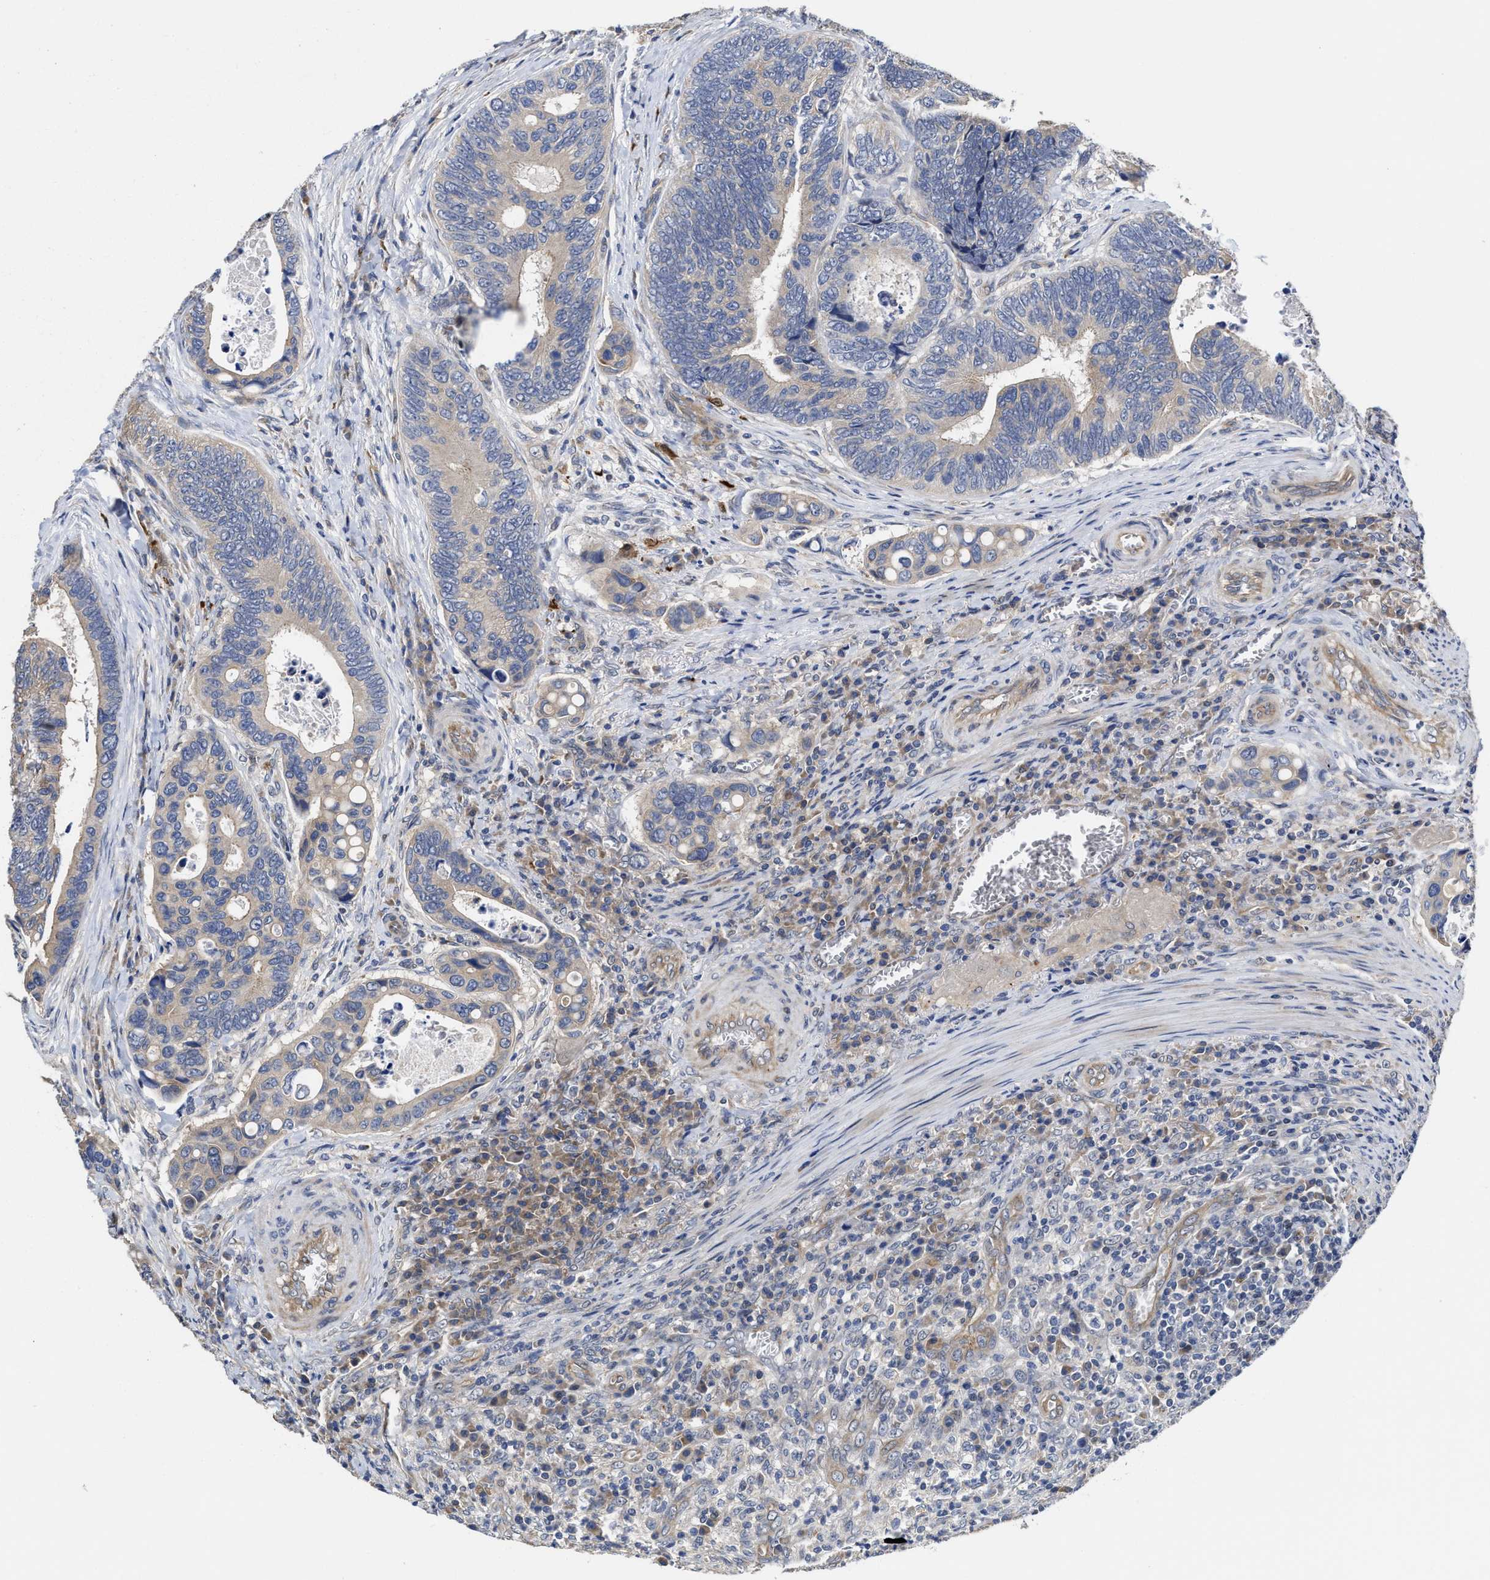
{"staining": {"intensity": "weak", "quantity": "<25%", "location": "cytoplasmic/membranous"}, "tissue": "colorectal cancer", "cell_type": "Tumor cells", "image_type": "cancer", "snomed": [{"axis": "morphology", "description": "Inflammation, NOS"}, {"axis": "morphology", "description": "Adenocarcinoma, NOS"}, {"axis": "topography", "description": "Colon"}], "caption": "Immunohistochemical staining of human colorectal cancer (adenocarcinoma) demonstrates no significant expression in tumor cells.", "gene": "TRAF6", "patient": {"sex": "male", "age": 72}}